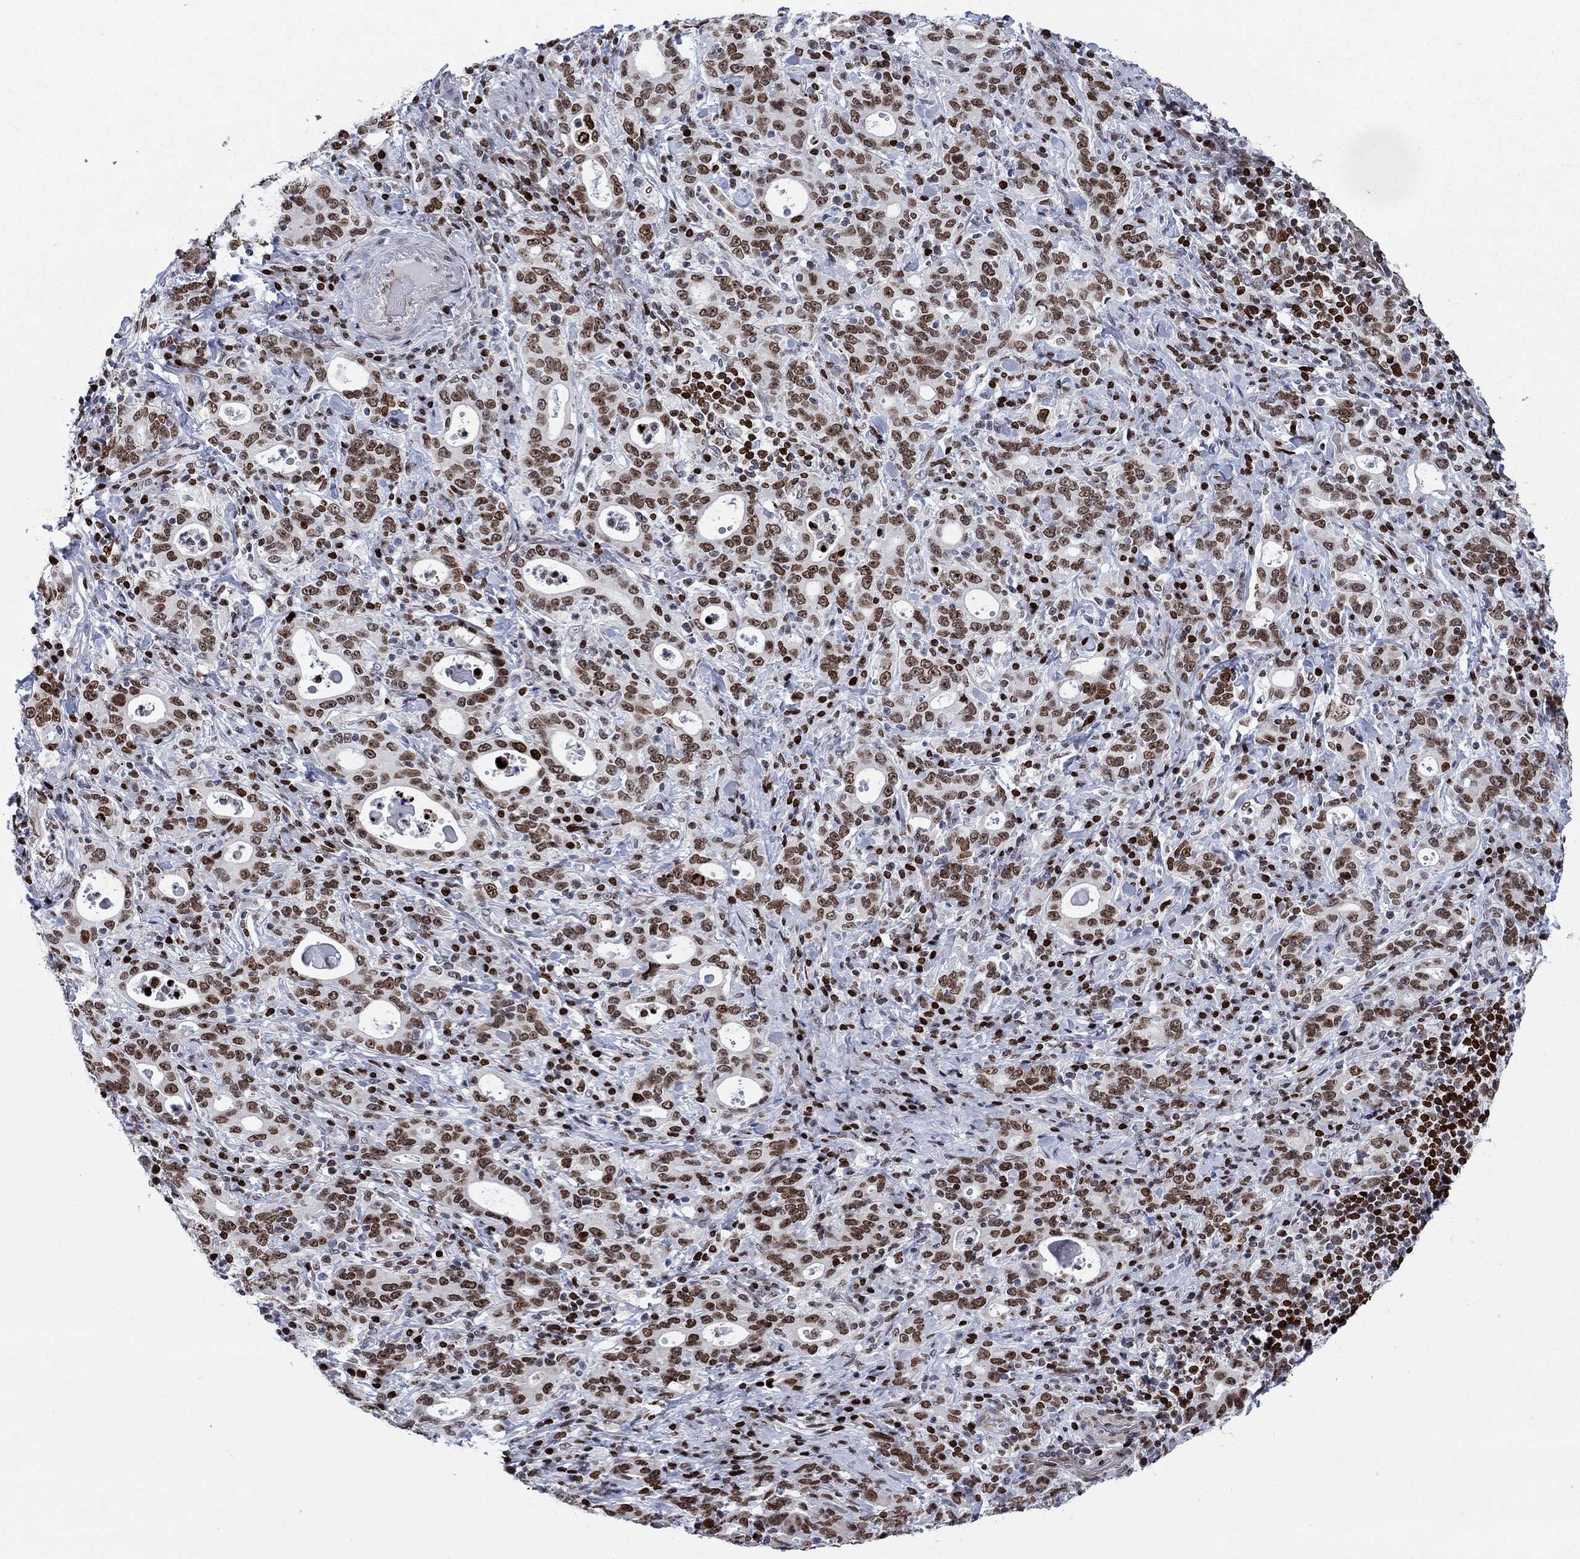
{"staining": {"intensity": "moderate", "quantity": ">75%", "location": "nuclear"}, "tissue": "stomach cancer", "cell_type": "Tumor cells", "image_type": "cancer", "snomed": [{"axis": "morphology", "description": "Adenocarcinoma, NOS"}, {"axis": "topography", "description": "Stomach"}], "caption": "This is an image of IHC staining of adenocarcinoma (stomach), which shows moderate positivity in the nuclear of tumor cells.", "gene": "HMGA1", "patient": {"sex": "male", "age": 79}}